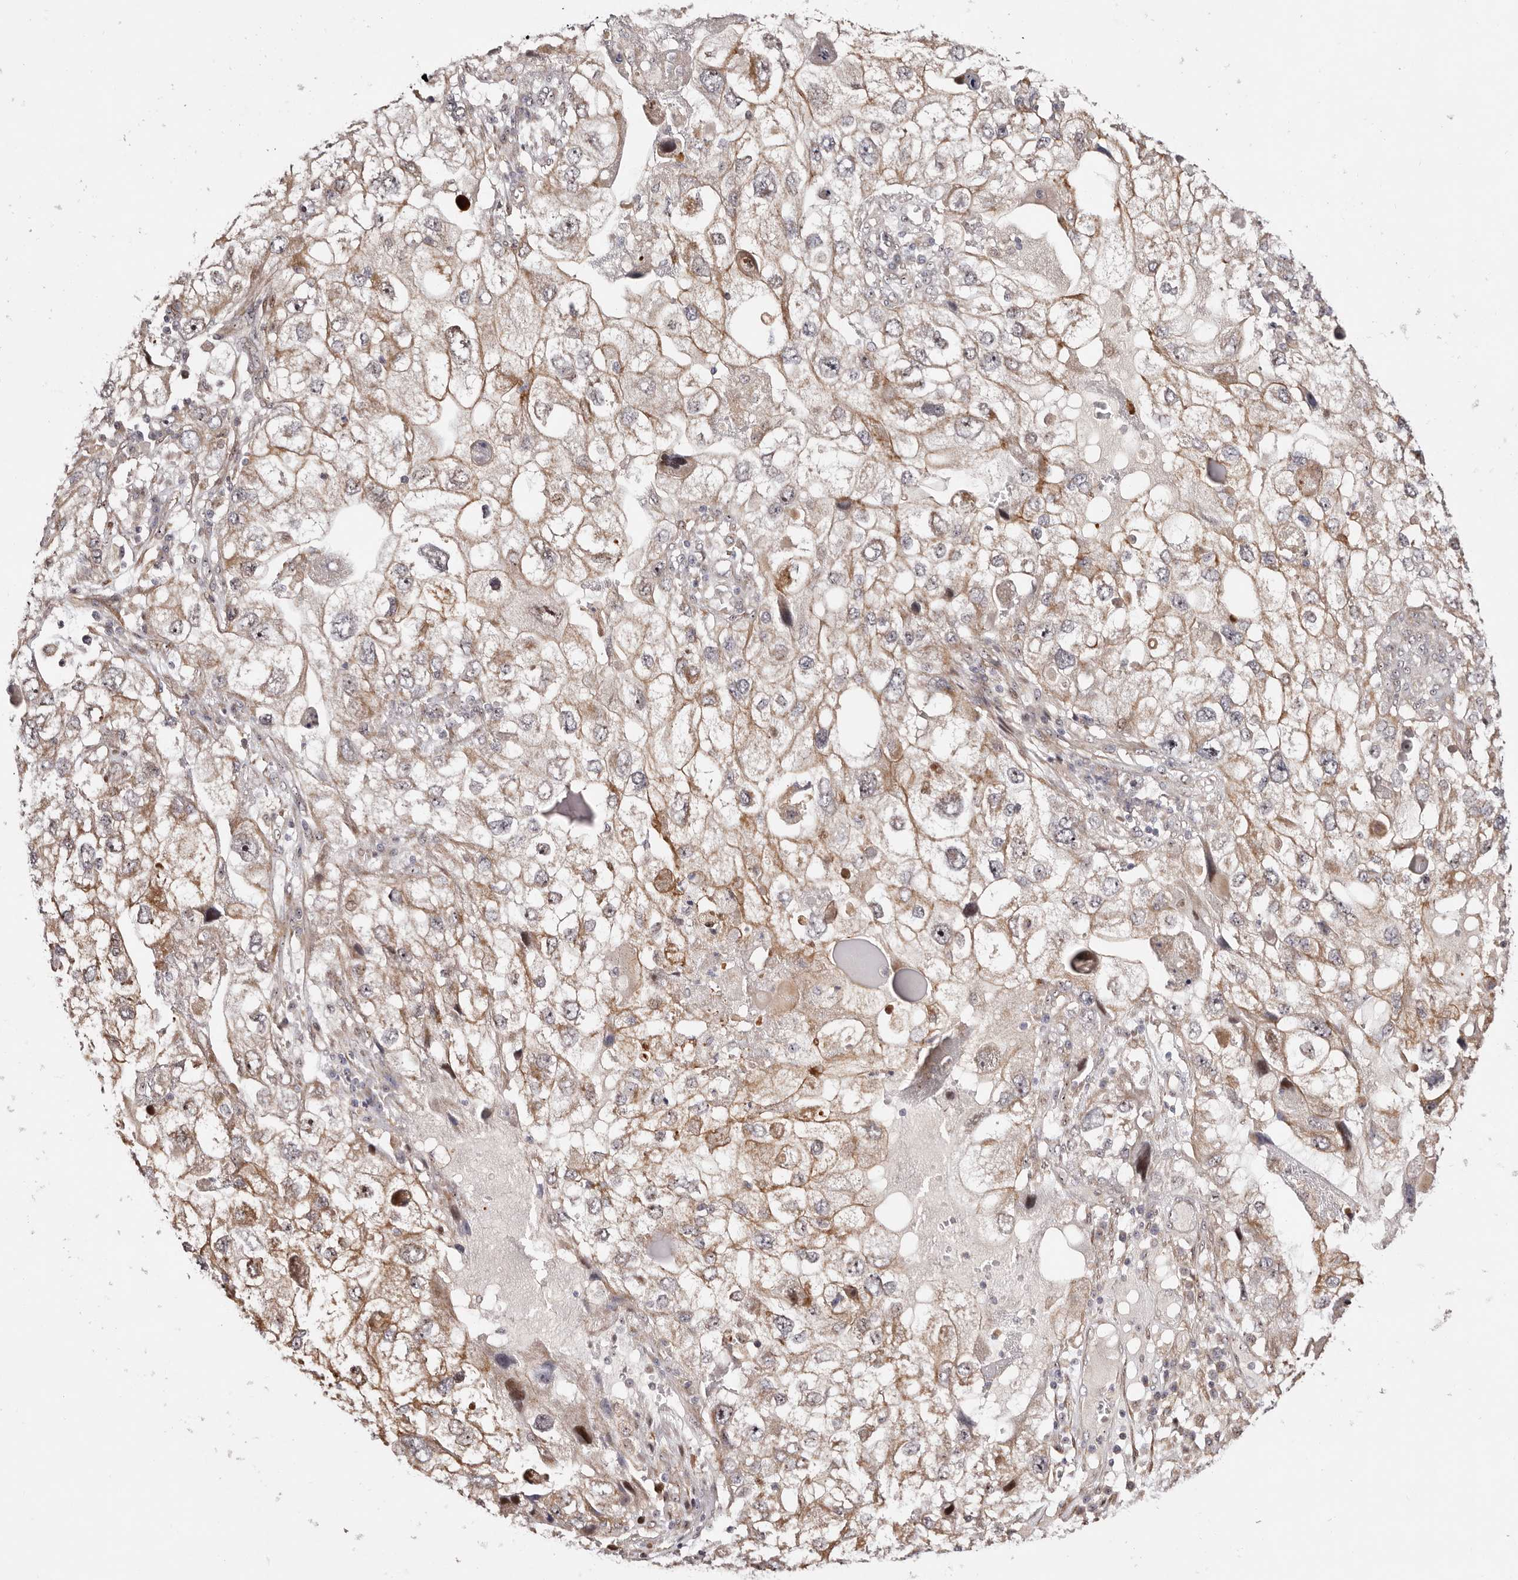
{"staining": {"intensity": "moderate", "quantity": "25%-75%", "location": "cytoplasmic/membranous"}, "tissue": "endometrial cancer", "cell_type": "Tumor cells", "image_type": "cancer", "snomed": [{"axis": "morphology", "description": "Adenocarcinoma, NOS"}, {"axis": "topography", "description": "Endometrium"}], "caption": "Protein staining of endometrial cancer (adenocarcinoma) tissue shows moderate cytoplasmic/membranous positivity in approximately 25%-75% of tumor cells. (DAB = brown stain, brightfield microscopy at high magnification).", "gene": "ODF2L", "patient": {"sex": "female", "age": 49}}